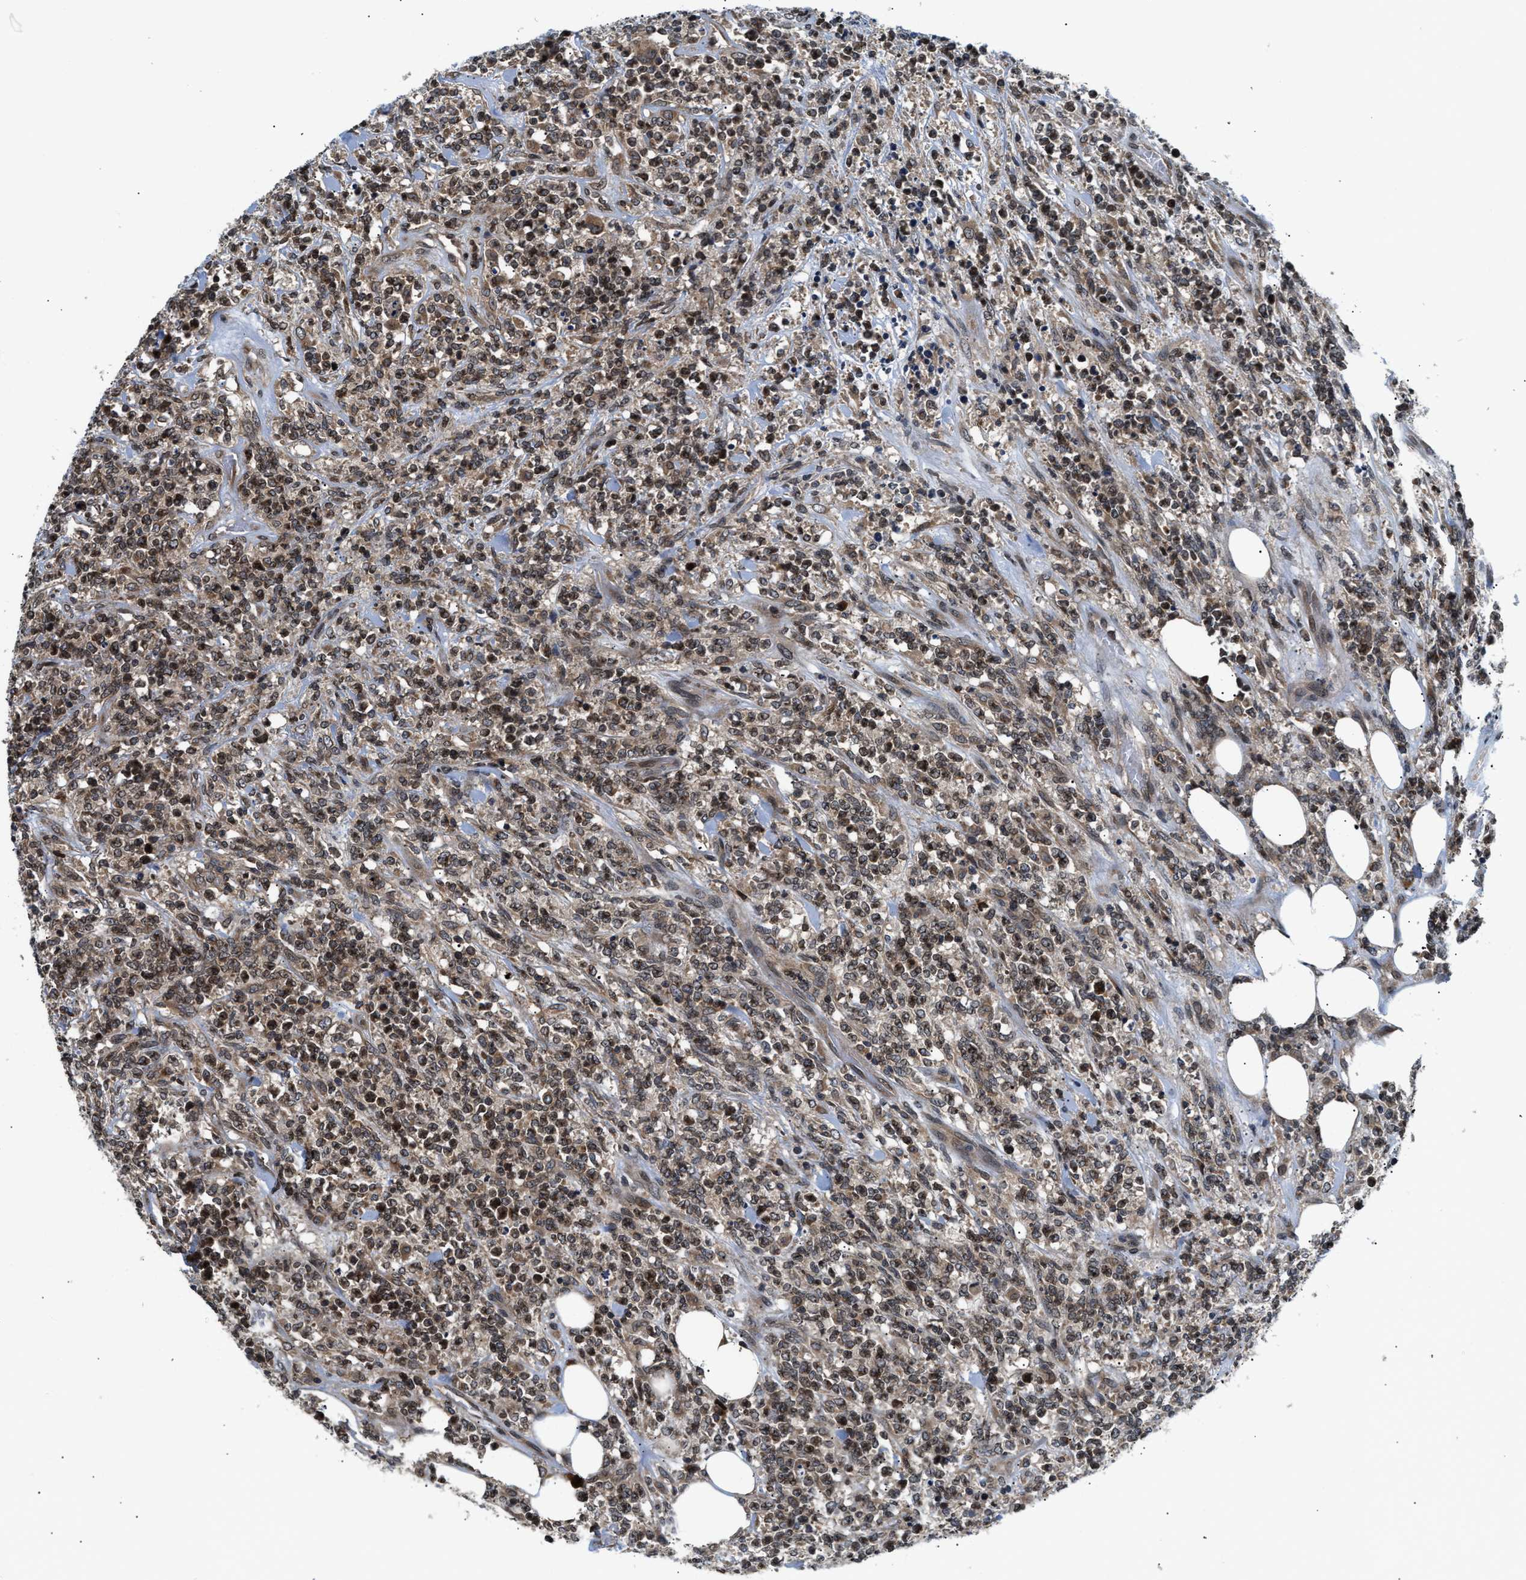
{"staining": {"intensity": "weak", "quantity": ">75%", "location": "cytoplasmic/membranous,nuclear"}, "tissue": "lymphoma", "cell_type": "Tumor cells", "image_type": "cancer", "snomed": [{"axis": "morphology", "description": "Malignant lymphoma, non-Hodgkin's type, High grade"}, {"axis": "topography", "description": "Soft tissue"}], "caption": "High-grade malignant lymphoma, non-Hodgkin's type stained with a brown dye exhibits weak cytoplasmic/membranous and nuclear positive staining in approximately >75% of tumor cells.", "gene": "RAB29", "patient": {"sex": "male", "age": 18}}